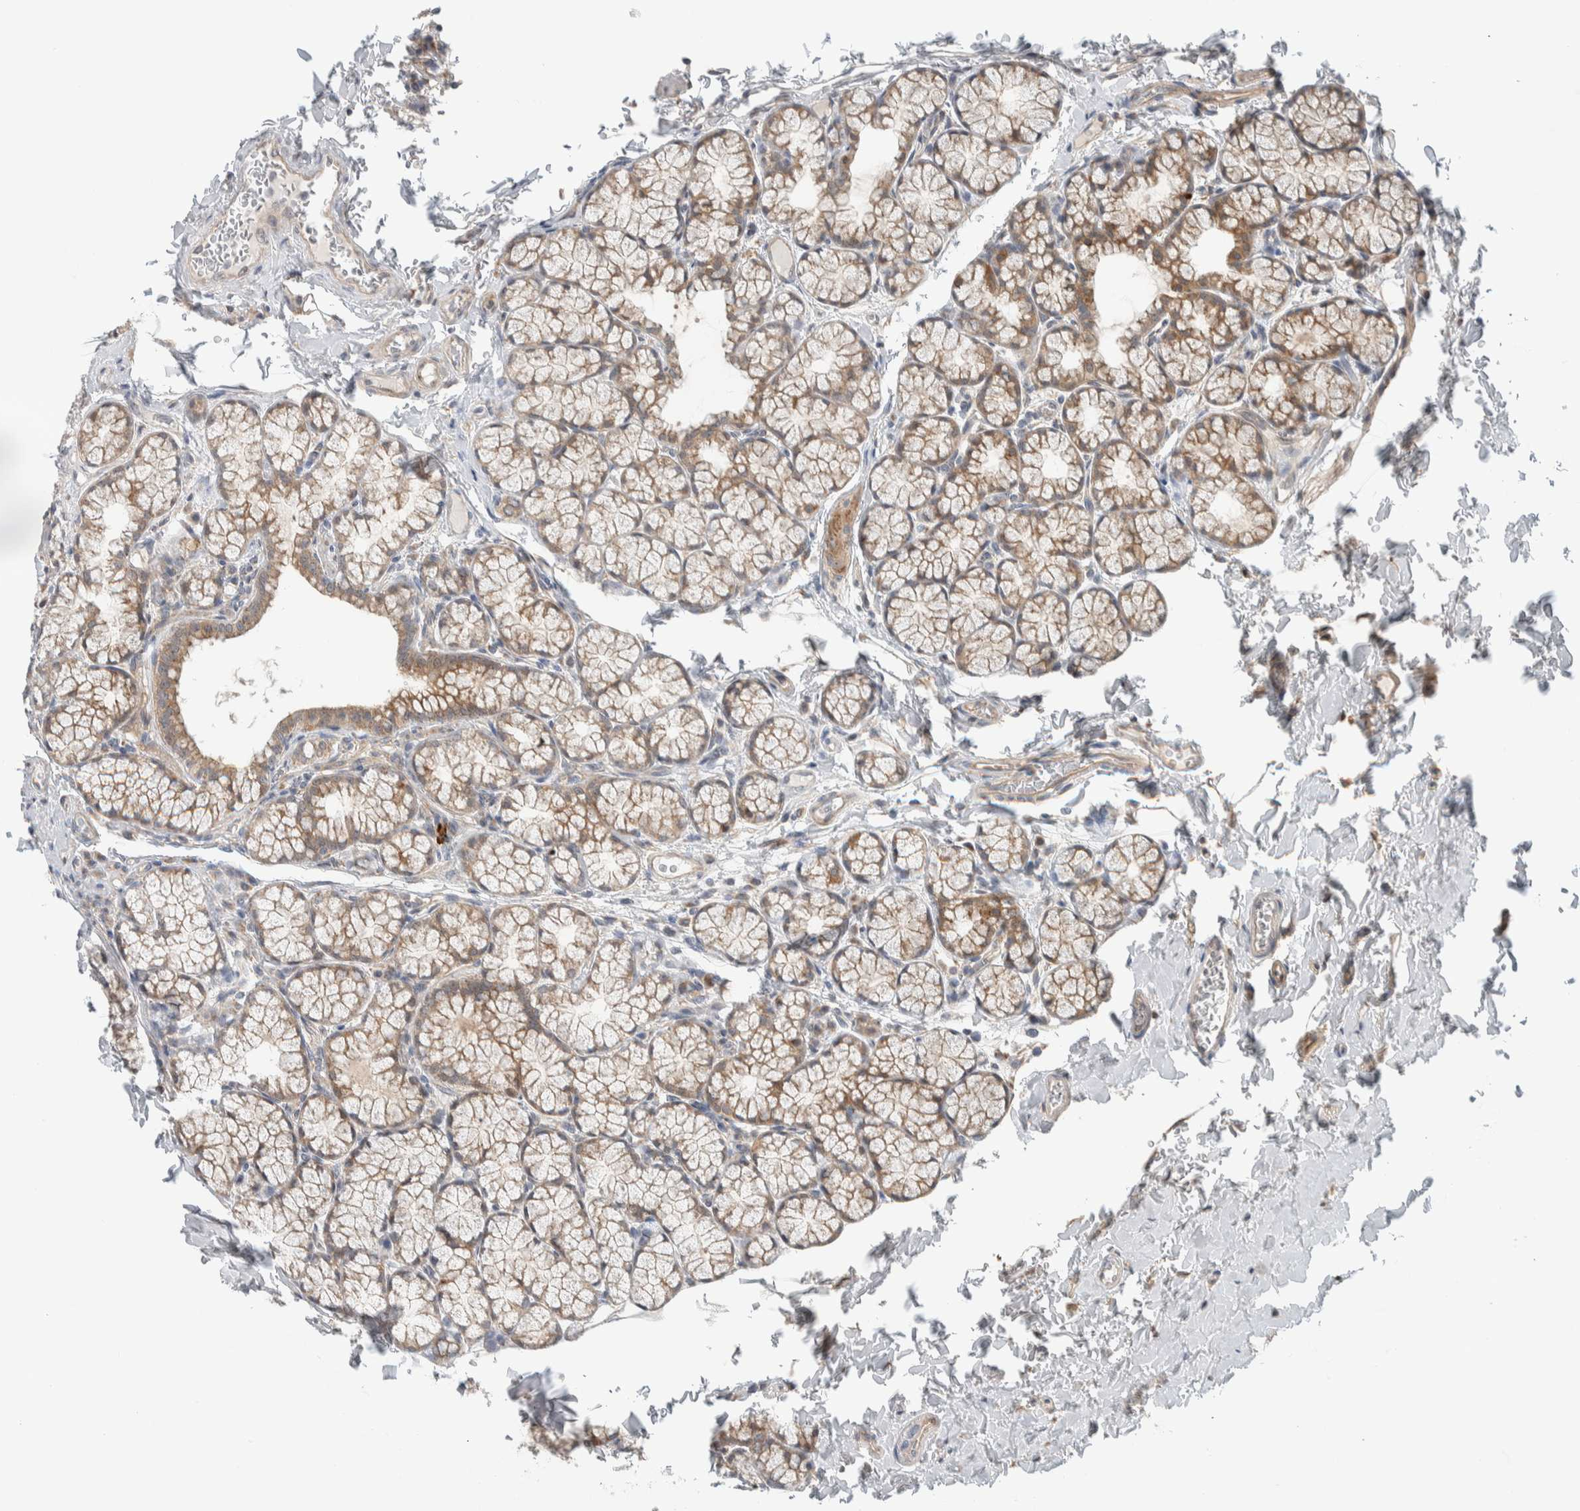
{"staining": {"intensity": "moderate", "quantity": ">75%", "location": "cytoplasmic/membranous"}, "tissue": "duodenum", "cell_type": "Glandular cells", "image_type": "normal", "snomed": [{"axis": "morphology", "description": "Normal tissue, NOS"}, {"axis": "topography", "description": "Duodenum"}], "caption": "Immunohistochemical staining of normal human duodenum reveals moderate cytoplasmic/membranous protein expression in approximately >75% of glandular cells.", "gene": "RERE", "patient": {"sex": "male", "age": 50}}